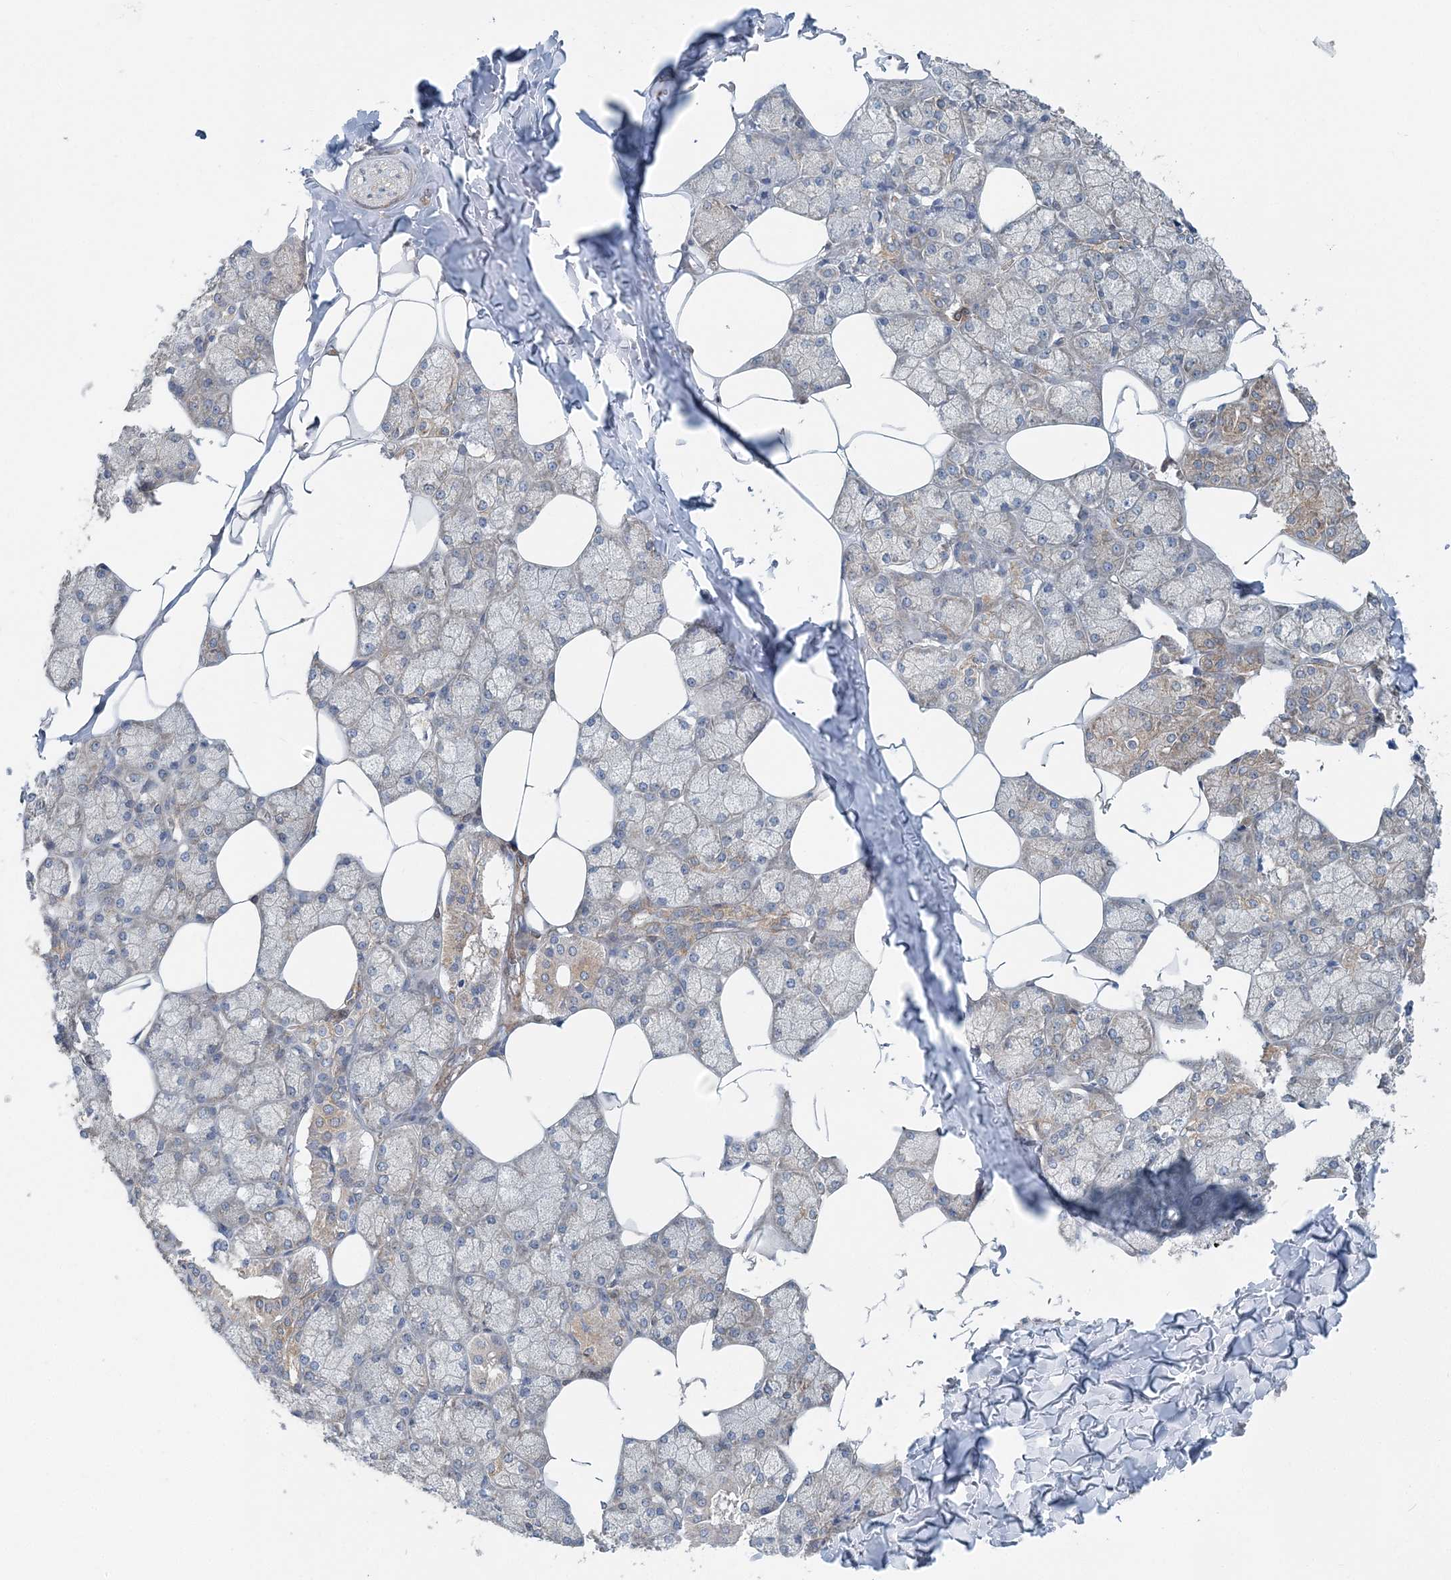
{"staining": {"intensity": "moderate", "quantity": "25%-75%", "location": "cytoplasmic/membranous"}, "tissue": "salivary gland", "cell_type": "Glandular cells", "image_type": "normal", "snomed": [{"axis": "morphology", "description": "Normal tissue, NOS"}, {"axis": "topography", "description": "Salivary gland"}], "caption": "Salivary gland stained with immunohistochemistry (IHC) demonstrates moderate cytoplasmic/membranous positivity in about 25%-75% of glandular cells.", "gene": "MOB4", "patient": {"sex": "male", "age": 62}}